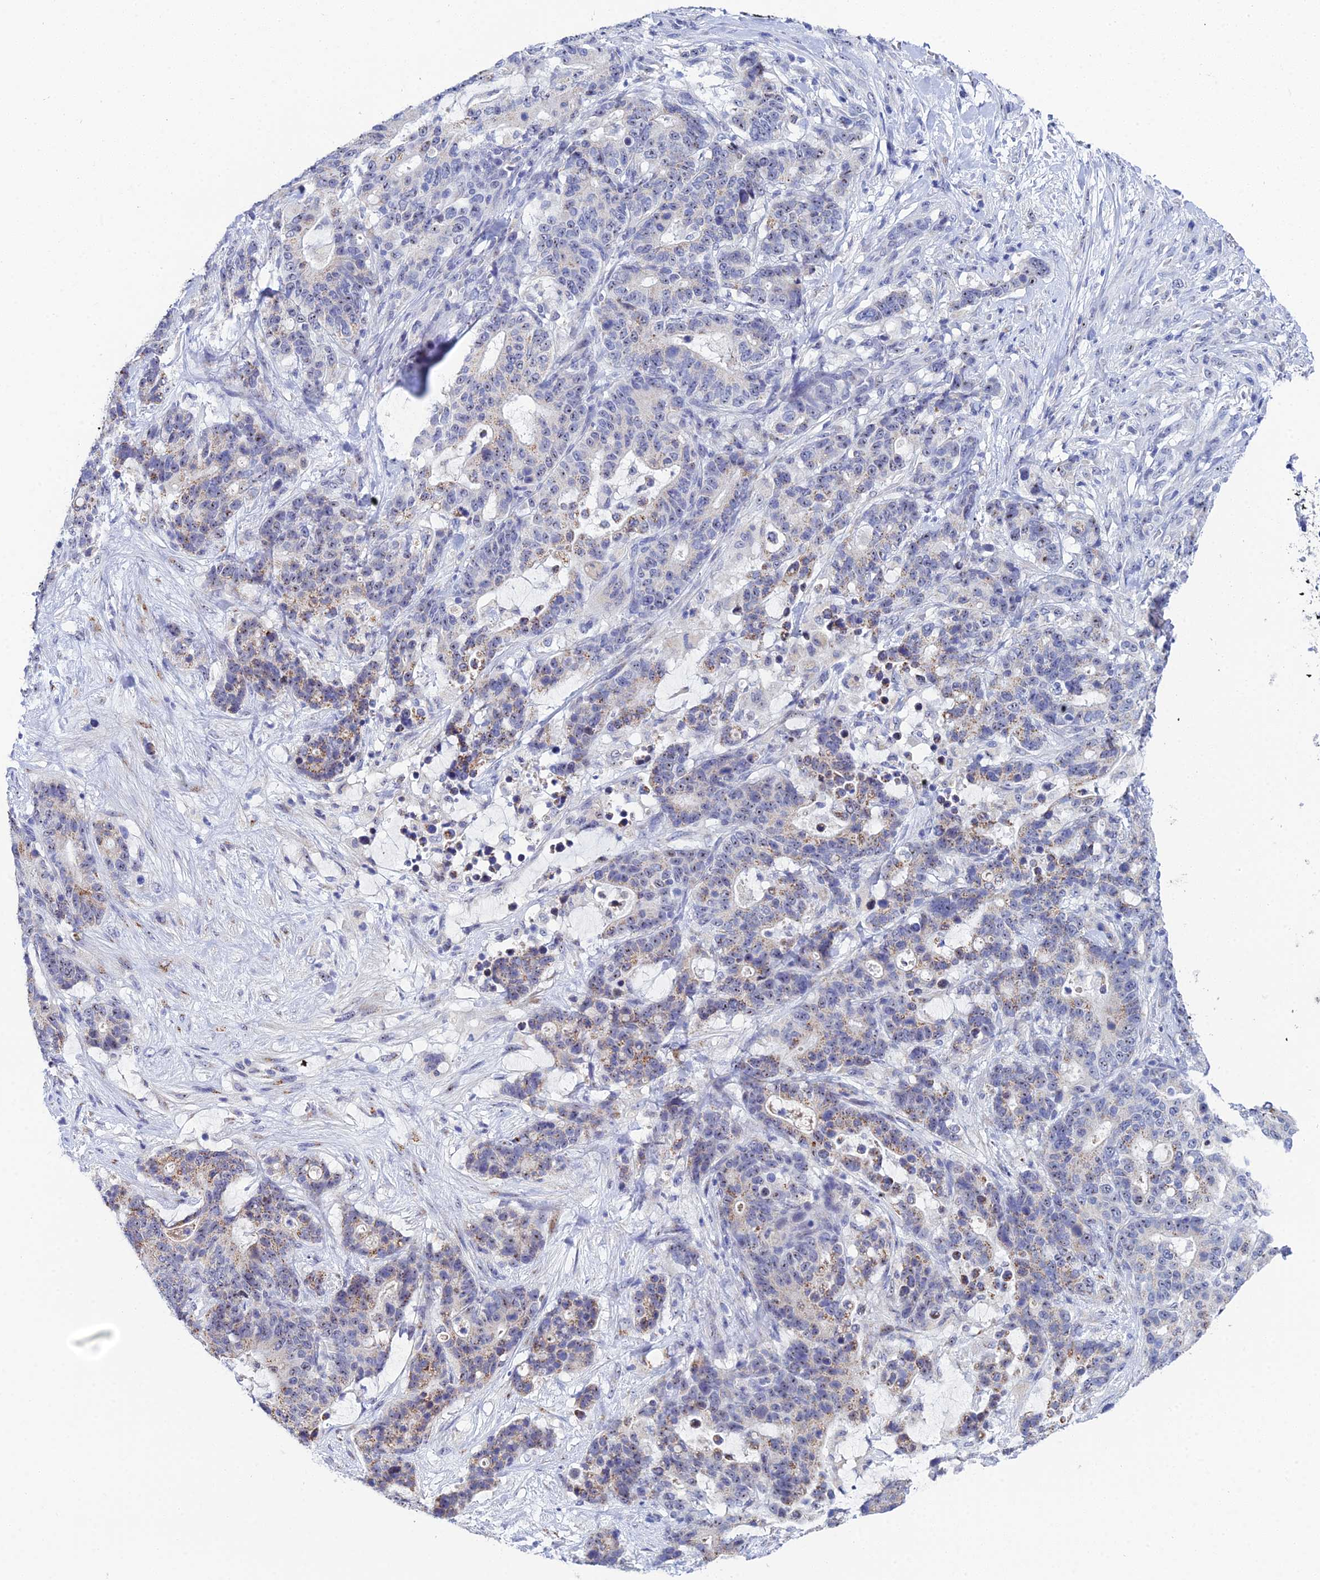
{"staining": {"intensity": "weak", "quantity": "25%-75%", "location": "cytoplasmic/membranous,nuclear"}, "tissue": "stomach cancer", "cell_type": "Tumor cells", "image_type": "cancer", "snomed": [{"axis": "morphology", "description": "Normal tissue, NOS"}, {"axis": "morphology", "description": "Adenocarcinoma, NOS"}, {"axis": "topography", "description": "Stomach"}], "caption": "DAB (3,3'-diaminobenzidine) immunohistochemical staining of human adenocarcinoma (stomach) displays weak cytoplasmic/membranous and nuclear protein expression in approximately 25%-75% of tumor cells.", "gene": "PLPP4", "patient": {"sex": "female", "age": 64}}